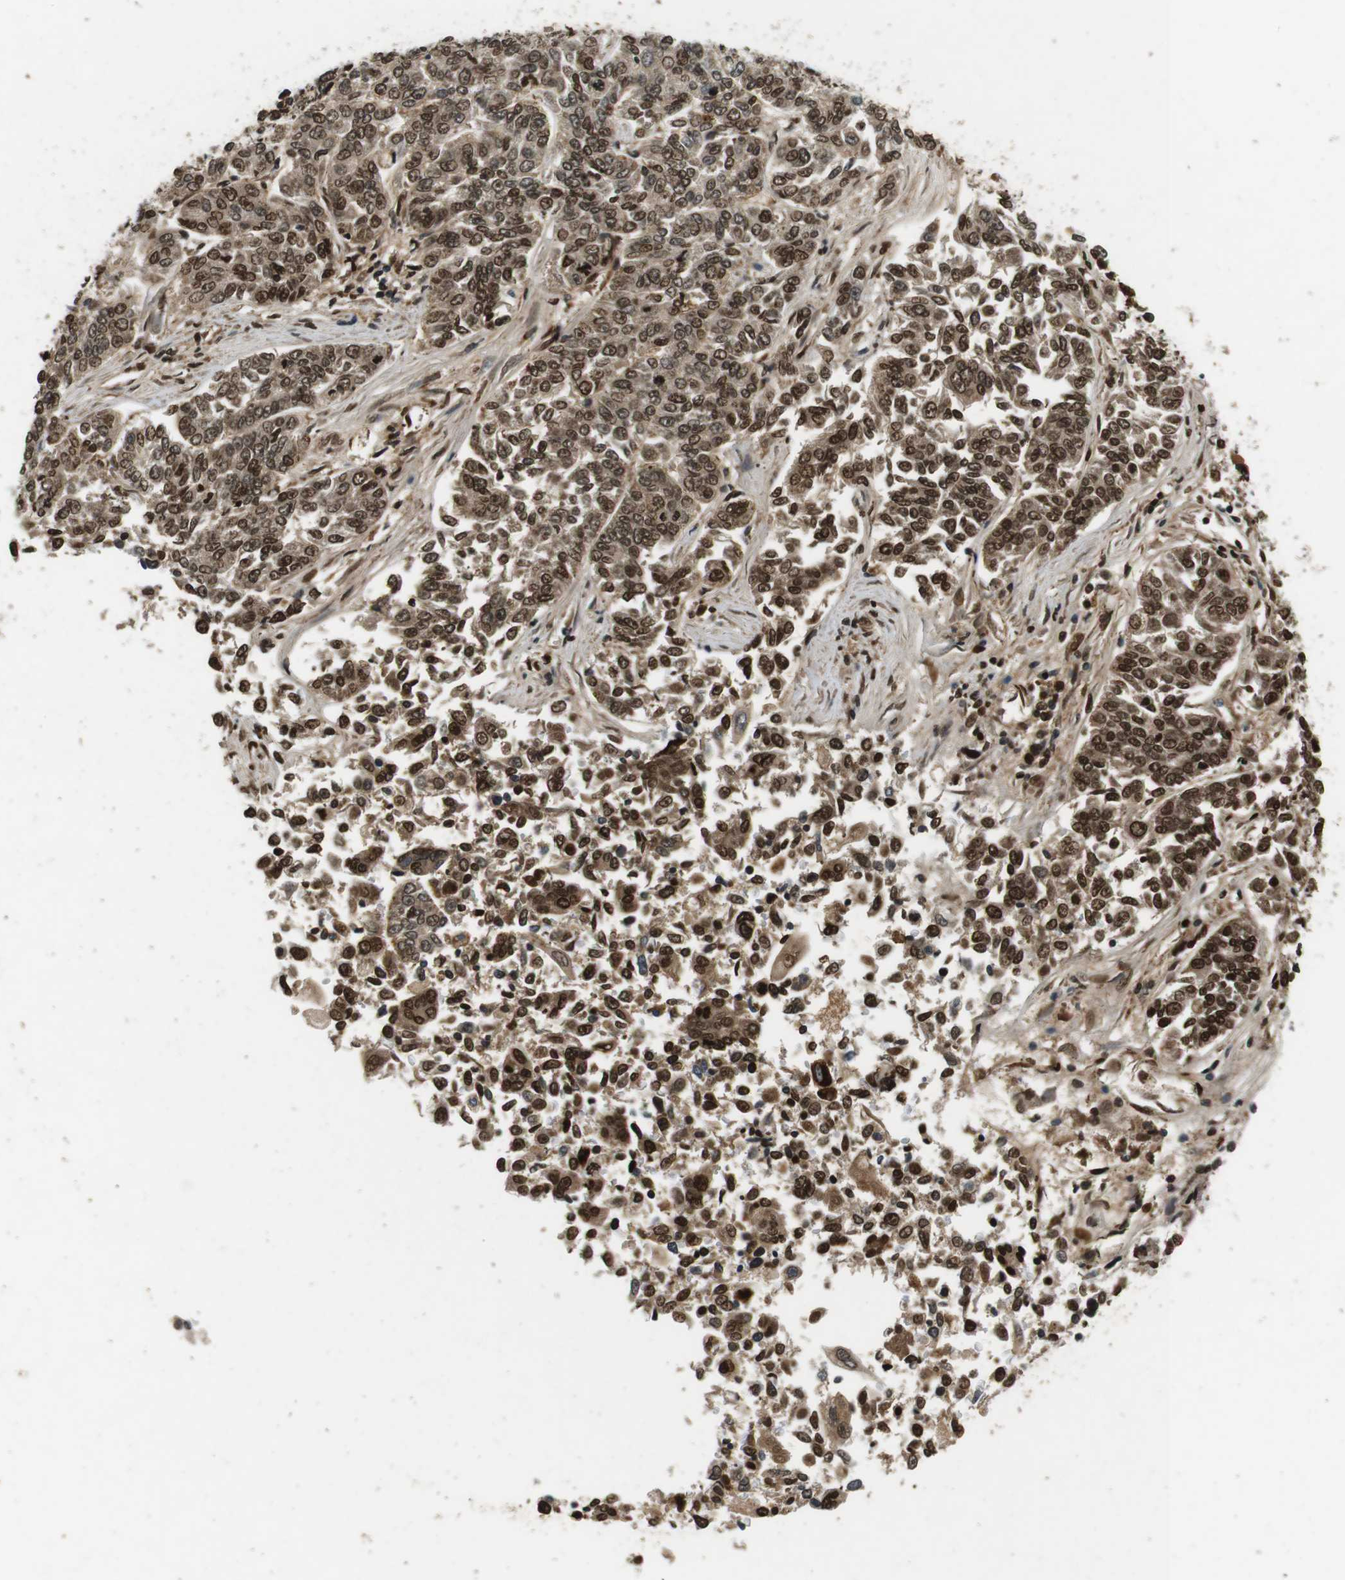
{"staining": {"intensity": "moderate", "quantity": ">75%", "location": "cytoplasmic/membranous,nuclear"}, "tissue": "lung cancer", "cell_type": "Tumor cells", "image_type": "cancer", "snomed": [{"axis": "morphology", "description": "Adenocarcinoma, NOS"}, {"axis": "topography", "description": "Lung"}], "caption": "Lung cancer was stained to show a protein in brown. There is medium levels of moderate cytoplasmic/membranous and nuclear positivity in approximately >75% of tumor cells. Using DAB (3,3'-diaminobenzidine) (brown) and hematoxylin (blue) stains, captured at high magnification using brightfield microscopy.", "gene": "TXNRD1", "patient": {"sex": "male", "age": 84}}